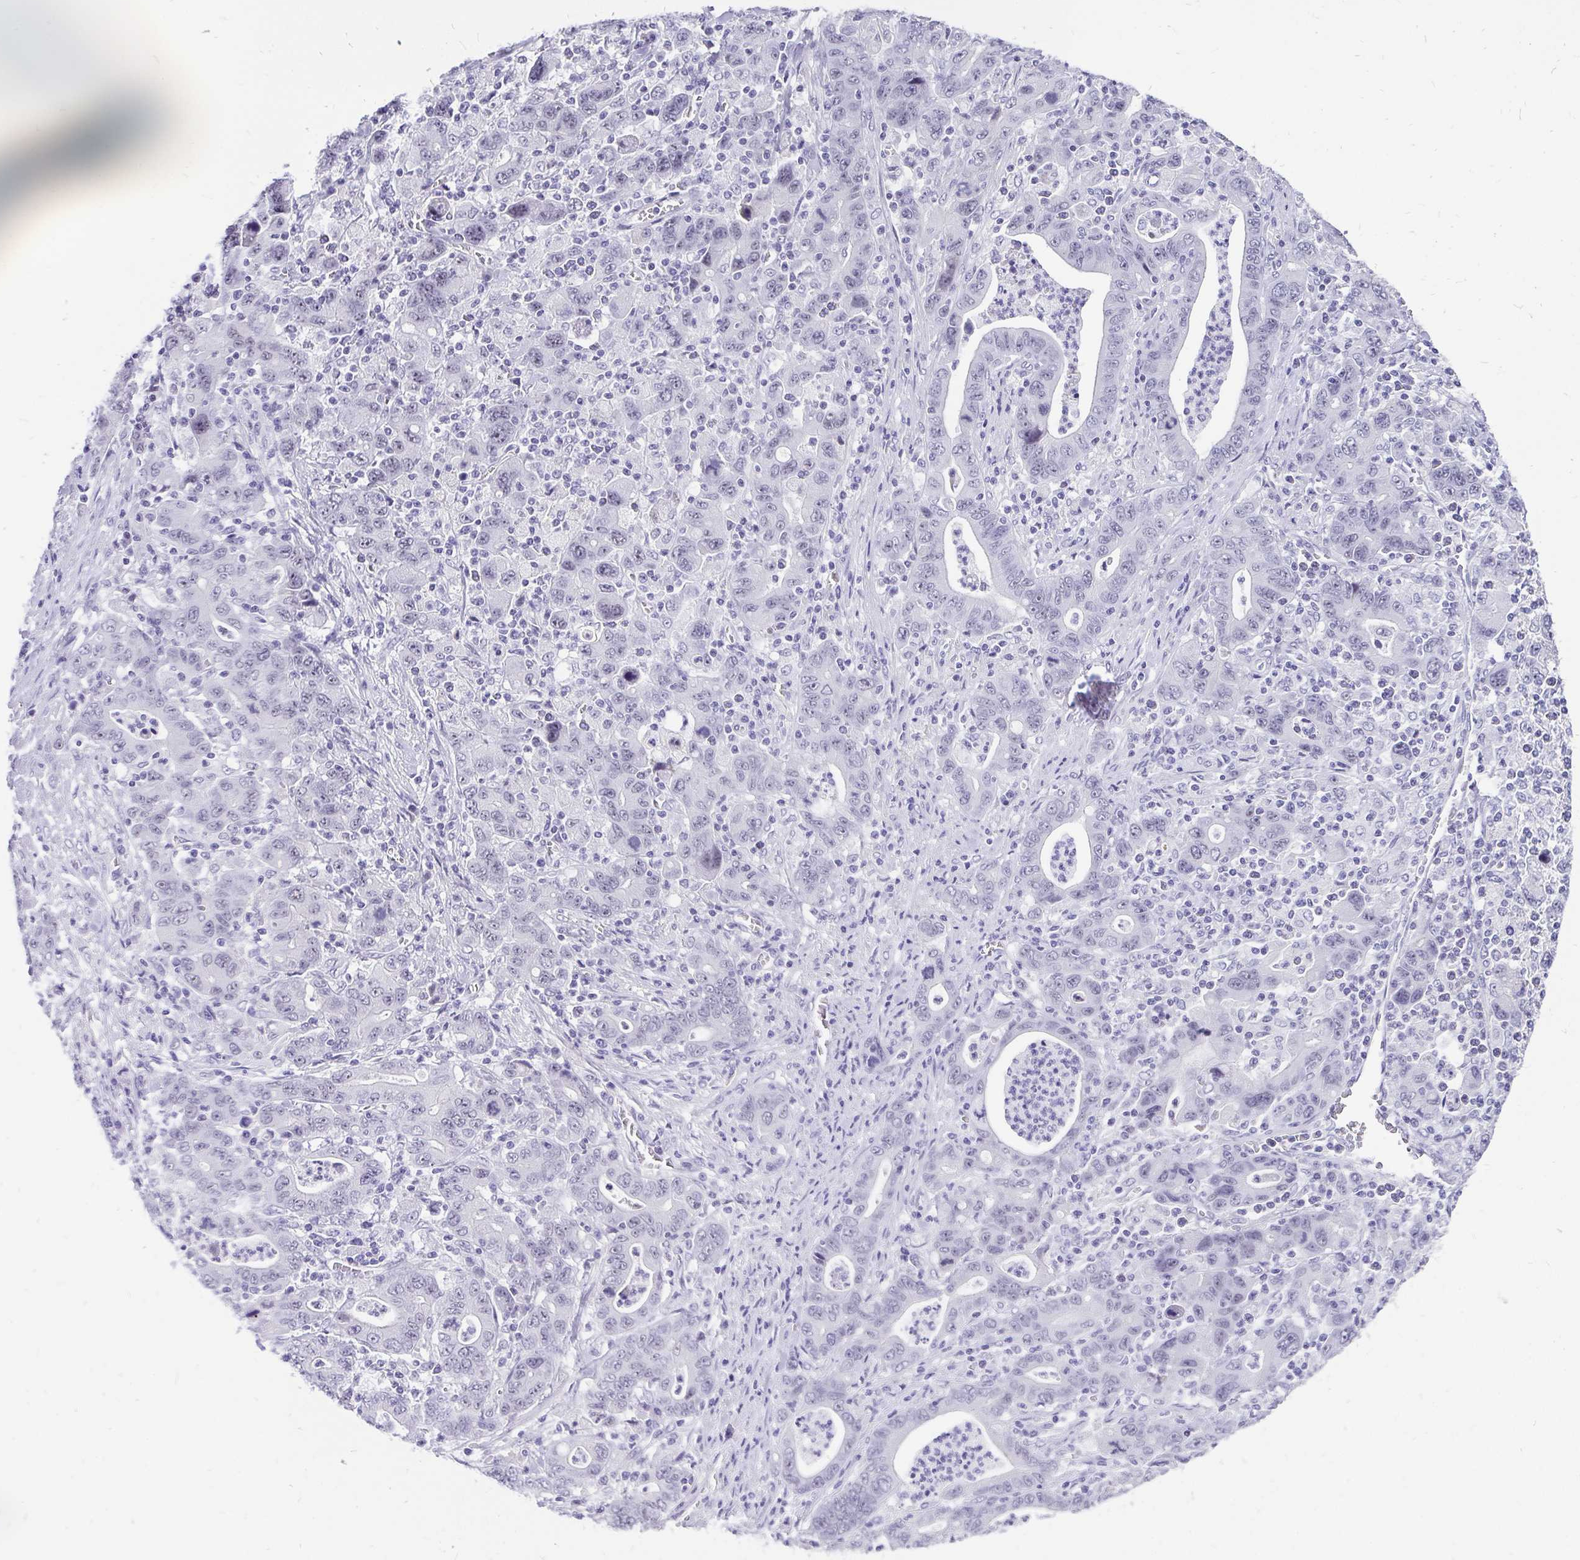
{"staining": {"intensity": "negative", "quantity": "none", "location": "none"}, "tissue": "stomach cancer", "cell_type": "Tumor cells", "image_type": "cancer", "snomed": [{"axis": "morphology", "description": "Adenocarcinoma, NOS"}, {"axis": "topography", "description": "Stomach, upper"}], "caption": "Immunohistochemistry (IHC) of stomach cancer displays no staining in tumor cells.", "gene": "ZNF860", "patient": {"sex": "male", "age": 69}}